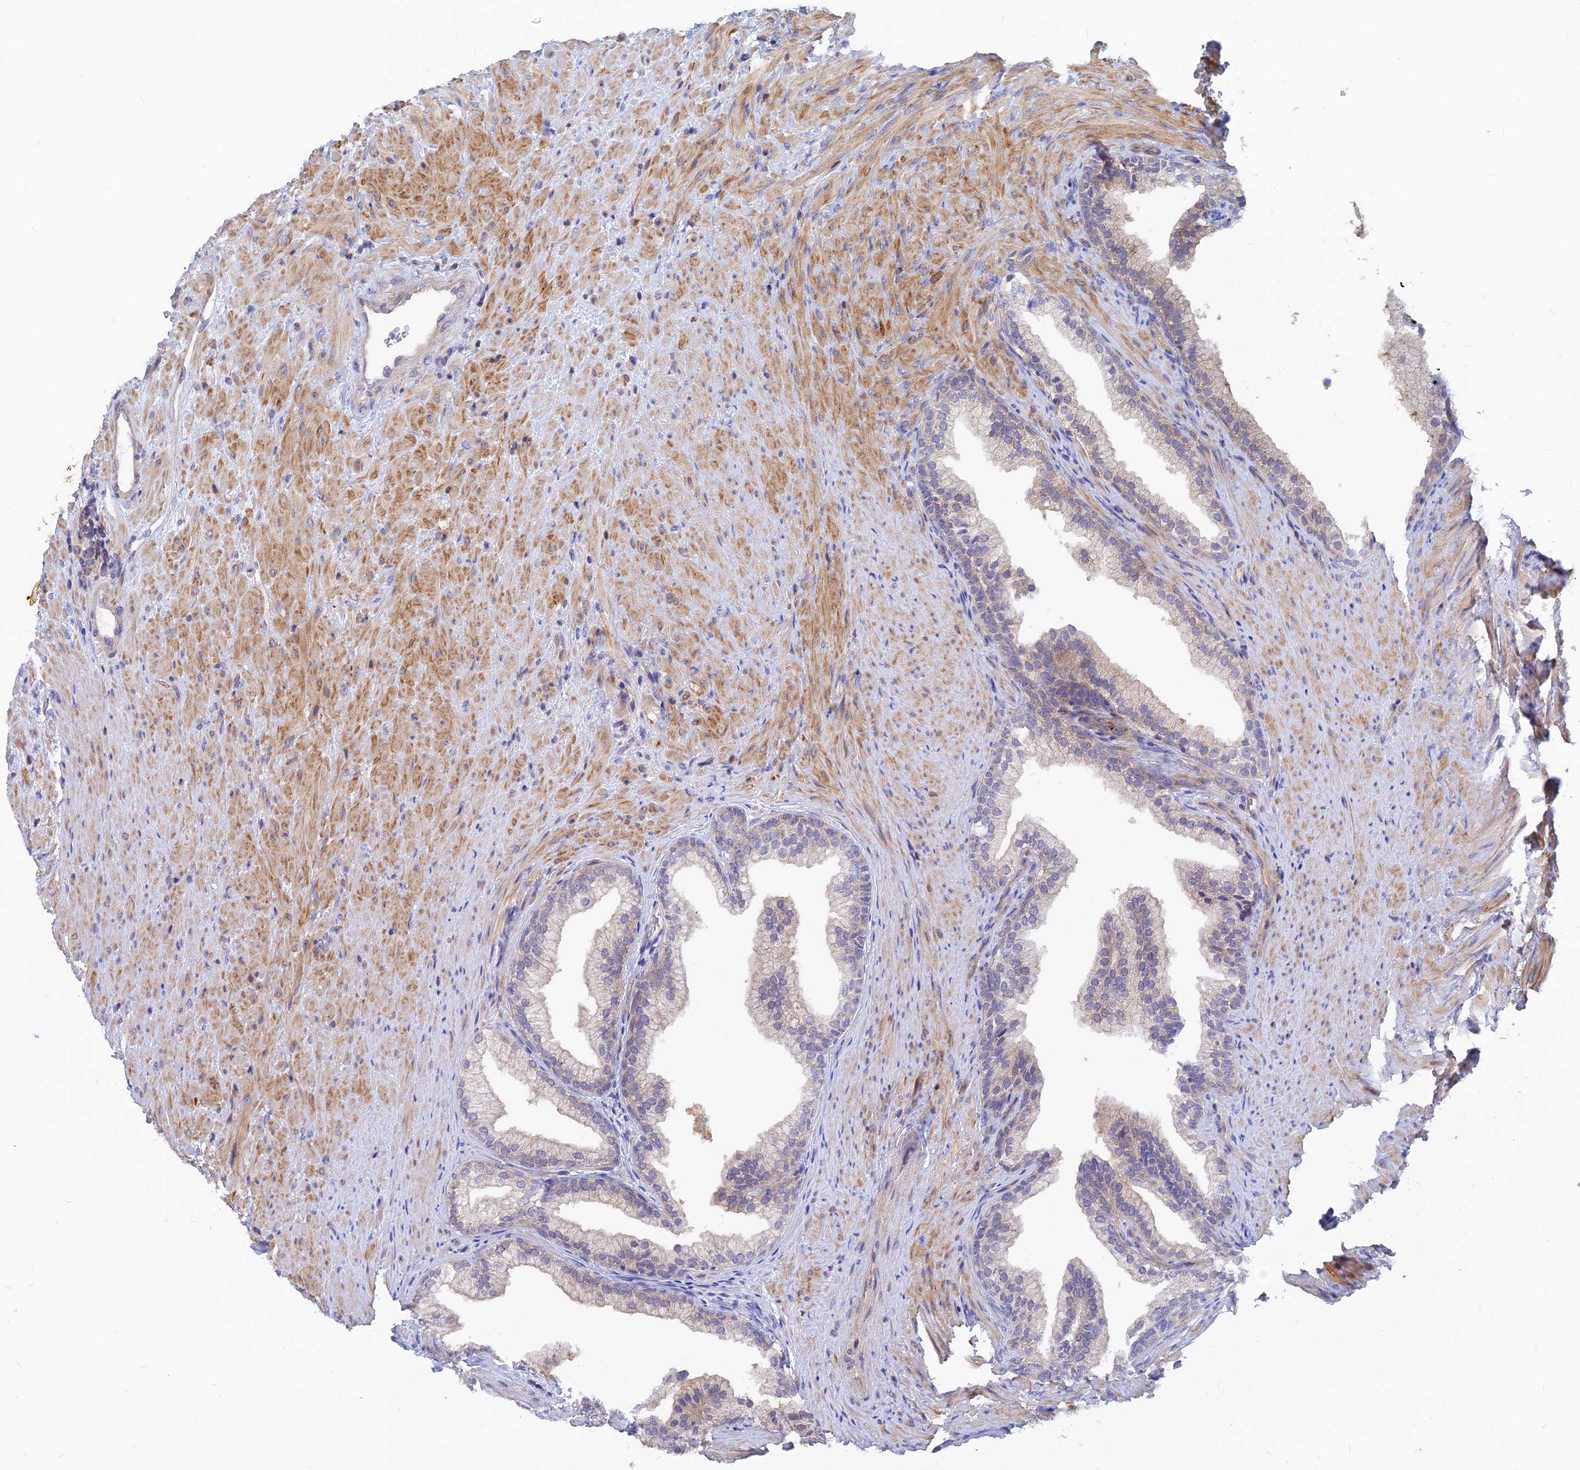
{"staining": {"intensity": "negative", "quantity": "none", "location": "none"}, "tissue": "prostate", "cell_type": "Glandular cells", "image_type": "normal", "snomed": [{"axis": "morphology", "description": "Normal tissue, NOS"}, {"axis": "topography", "description": "Prostate"}], "caption": "The photomicrograph exhibits no significant staining in glandular cells of prostate.", "gene": "DNAJC16", "patient": {"sex": "male", "age": 76}}